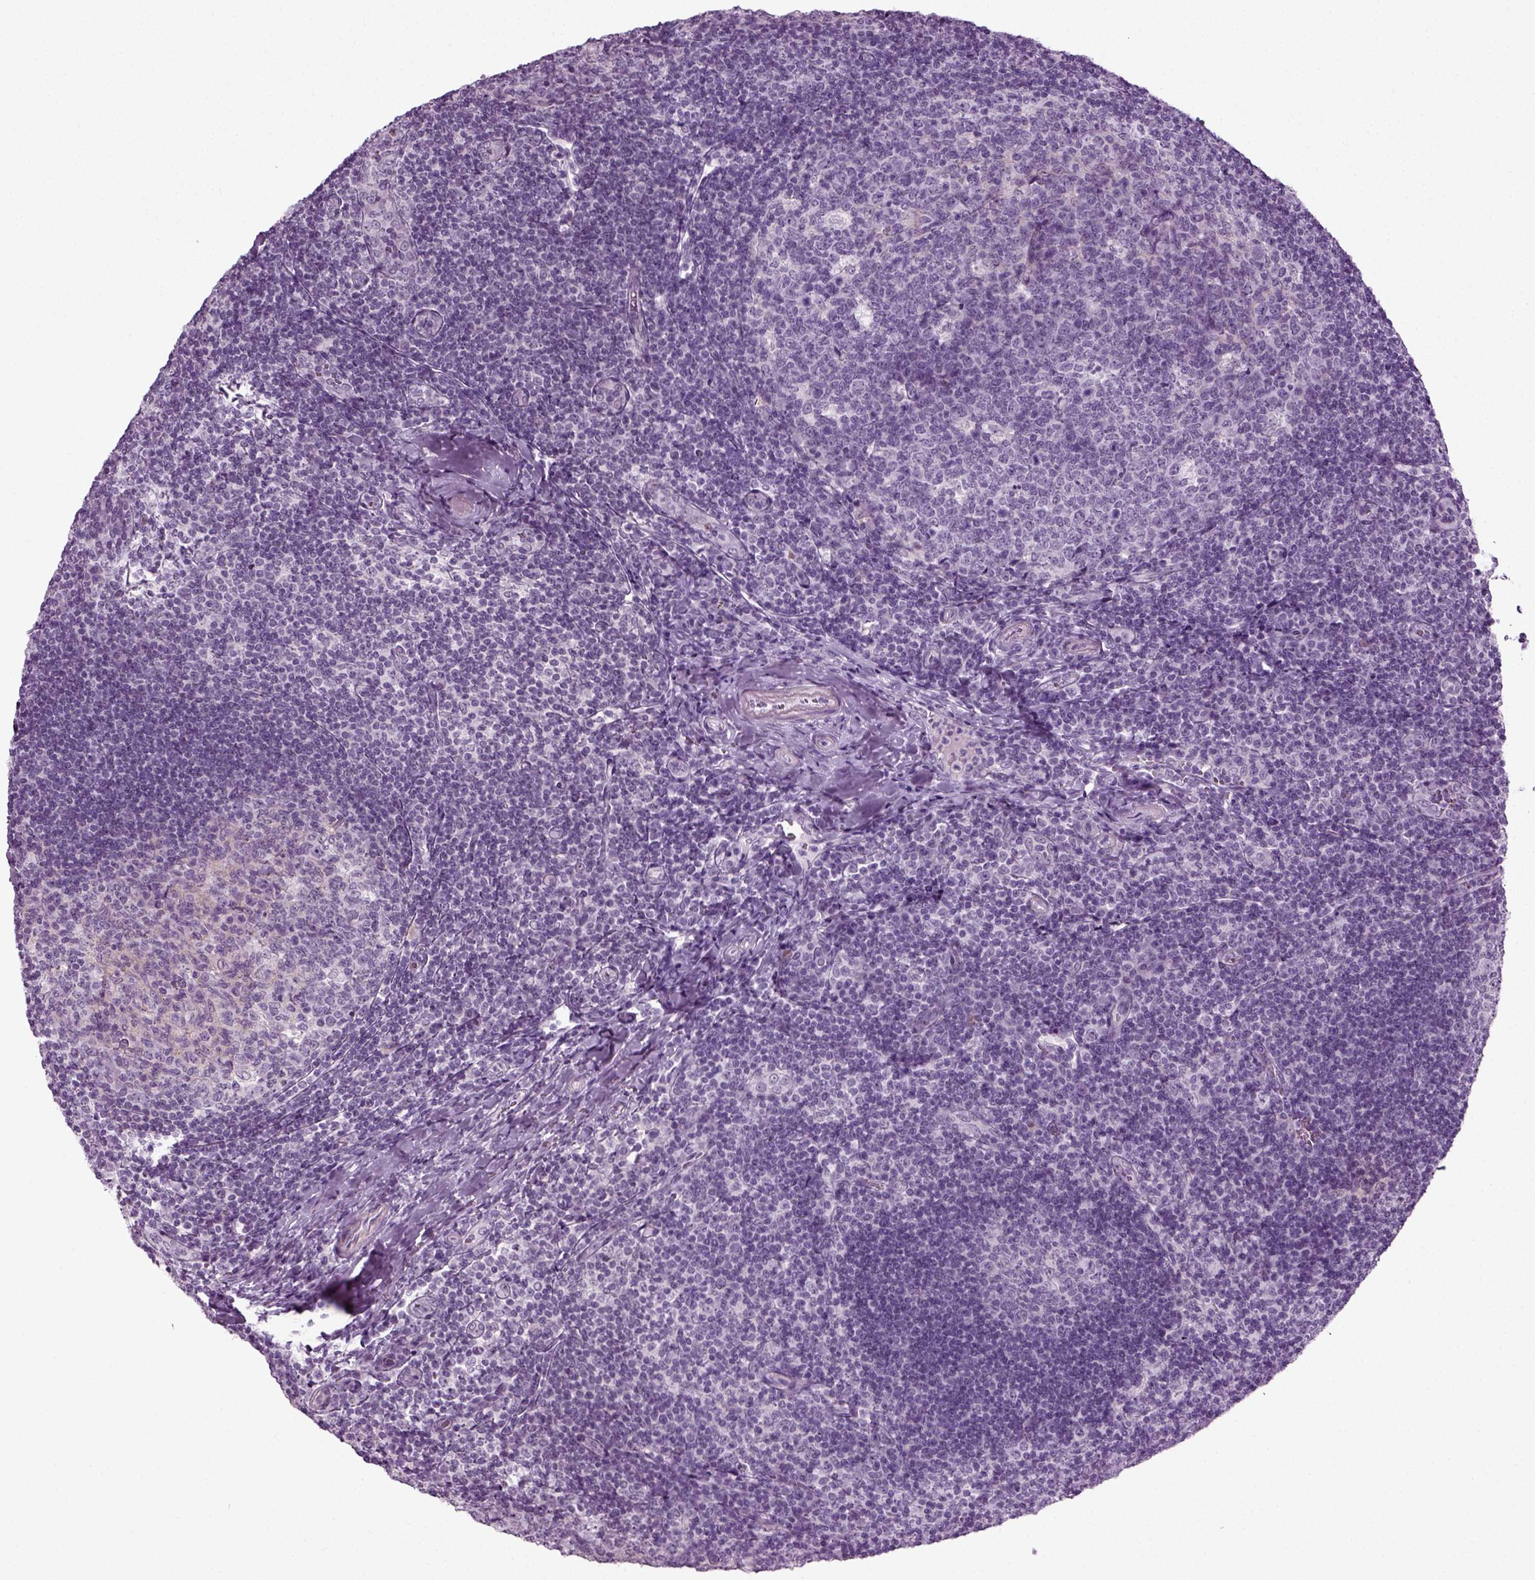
{"staining": {"intensity": "negative", "quantity": "none", "location": "none"}, "tissue": "tonsil", "cell_type": "Germinal center cells", "image_type": "normal", "snomed": [{"axis": "morphology", "description": "Normal tissue, NOS"}, {"axis": "topography", "description": "Tonsil"}], "caption": "The immunohistochemistry (IHC) histopathology image has no significant positivity in germinal center cells of tonsil. (IHC, brightfield microscopy, high magnification).", "gene": "ZC2HC1C", "patient": {"sex": "male", "age": 17}}